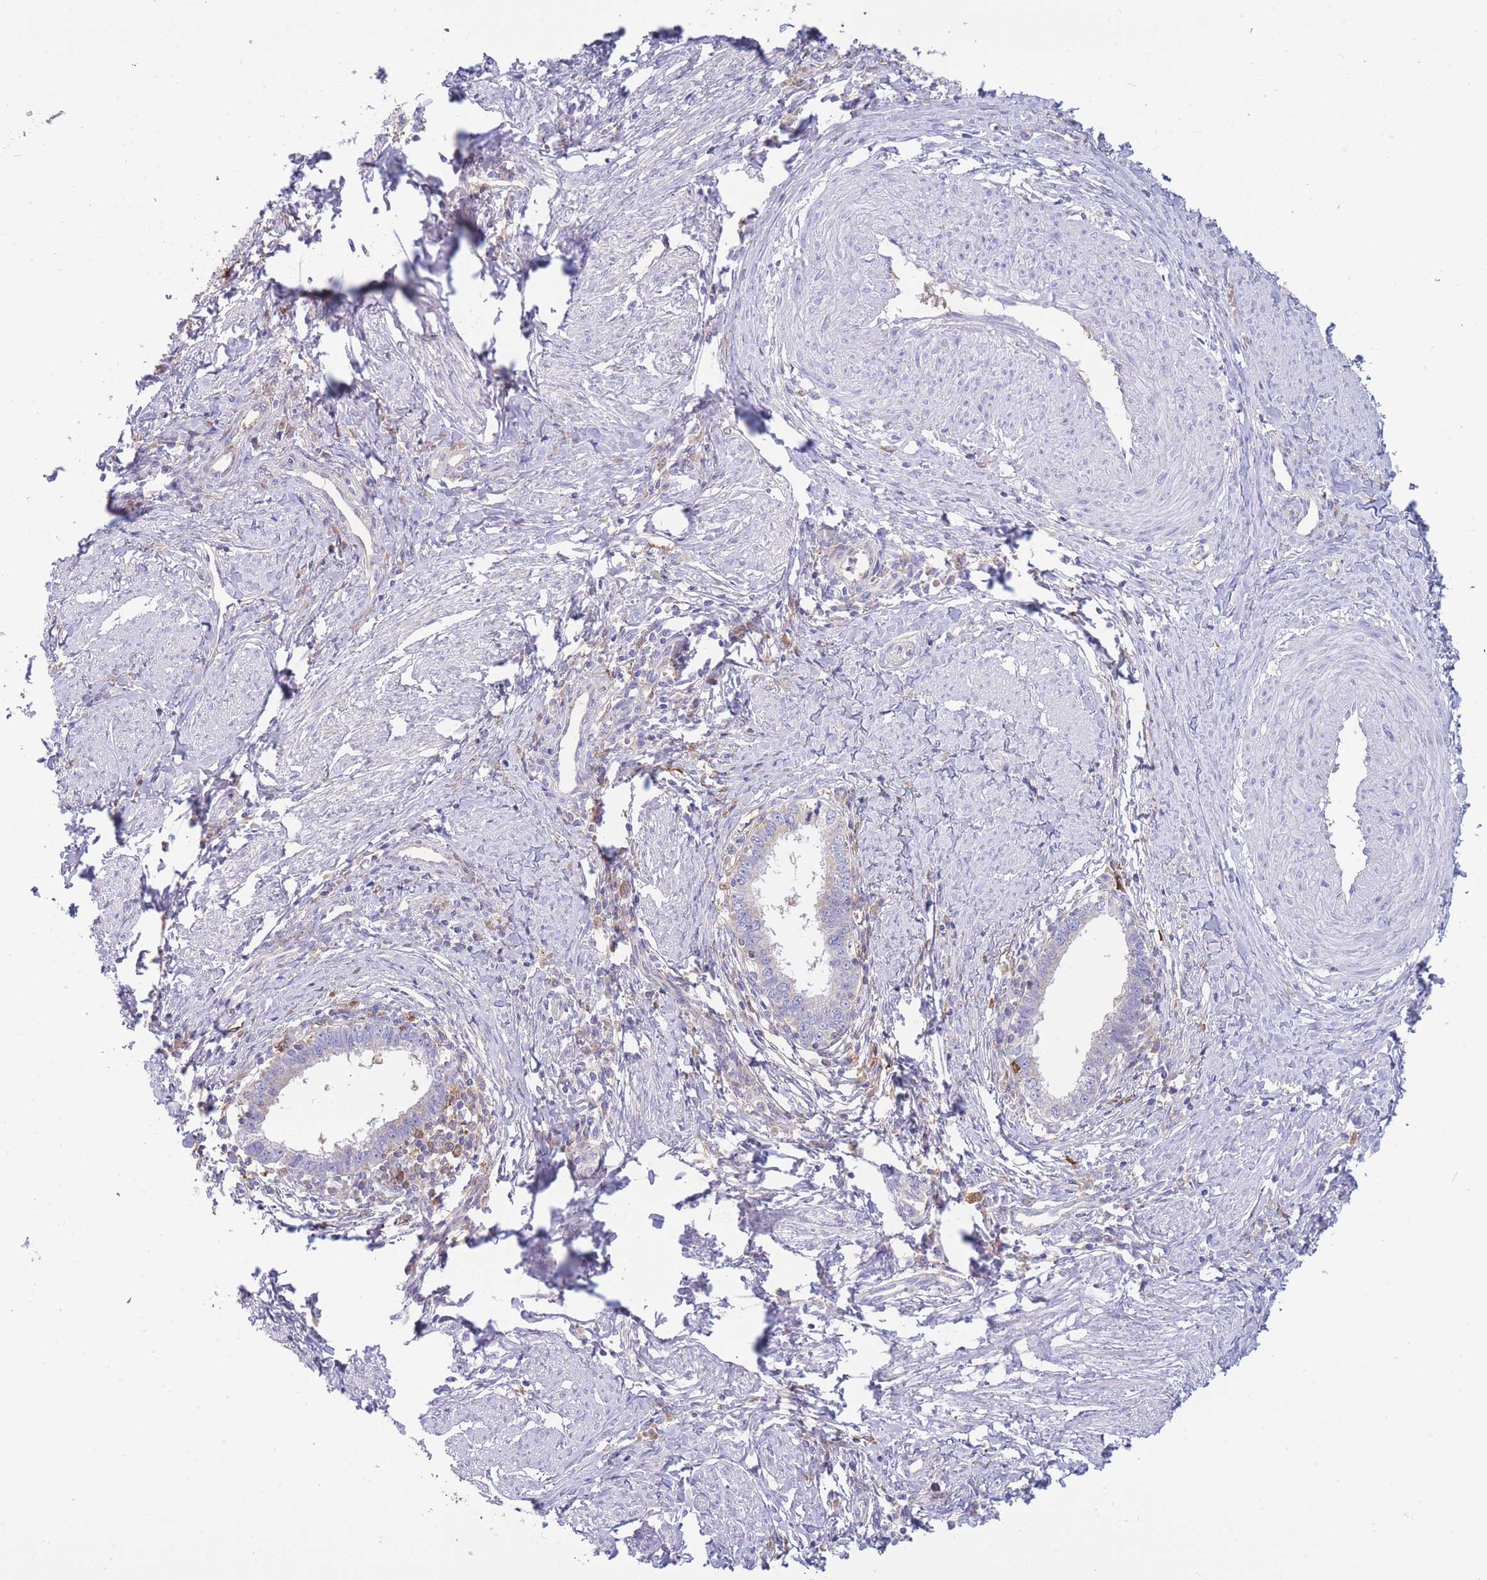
{"staining": {"intensity": "negative", "quantity": "none", "location": "none"}, "tissue": "cervical cancer", "cell_type": "Tumor cells", "image_type": "cancer", "snomed": [{"axis": "morphology", "description": "Adenocarcinoma, NOS"}, {"axis": "topography", "description": "Cervix"}], "caption": "IHC image of neoplastic tissue: human cervical cancer stained with DAB (3,3'-diaminobenzidine) shows no significant protein staining in tumor cells. (Stains: DAB IHC with hematoxylin counter stain, Microscopy: brightfield microscopy at high magnification).", "gene": "NAMPT", "patient": {"sex": "female", "age": 36}}